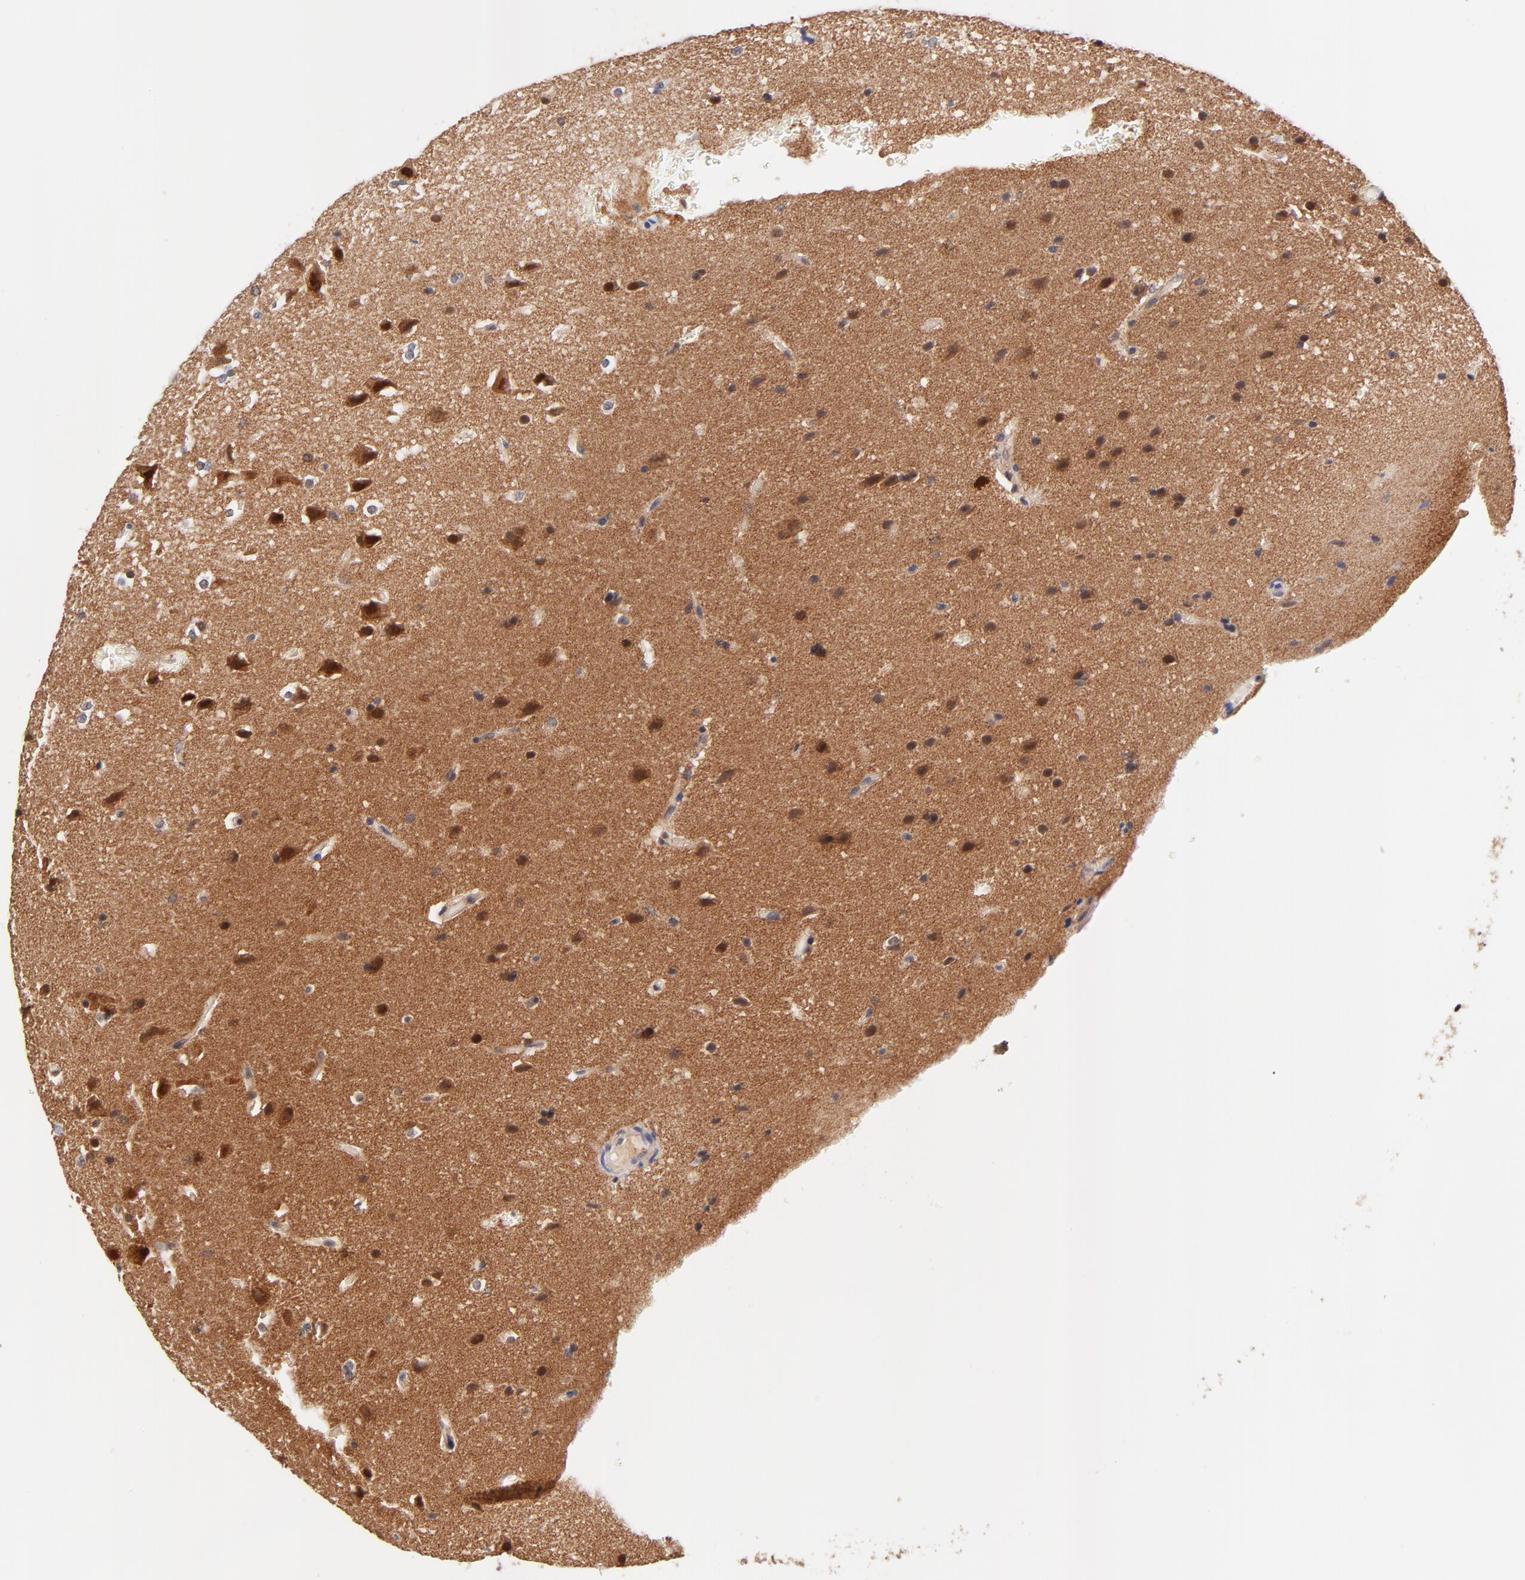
{"staining": {"intensity": "moderate", "quantity": "25%-75%", "location": "cytoplasmic/membranous,nuclear"}, "tissue": "glioma", "cell_type": "Tumor cells", "image_type": "cancer", "snomed": [{"axis": "morphology", "description": "Glioma, malignant, Low grade"}, {"axis": "topography", "description": "Cerebral cortex"}], "caption": "Tumor cells display medium levels of moderate cytoplasmic/membranous and nuclear positivity in about 25%-75% of cells in human malignant glioma (low-grade).", "gene": "TXNL1", "patient": {"sex": "female", "age": 47}}